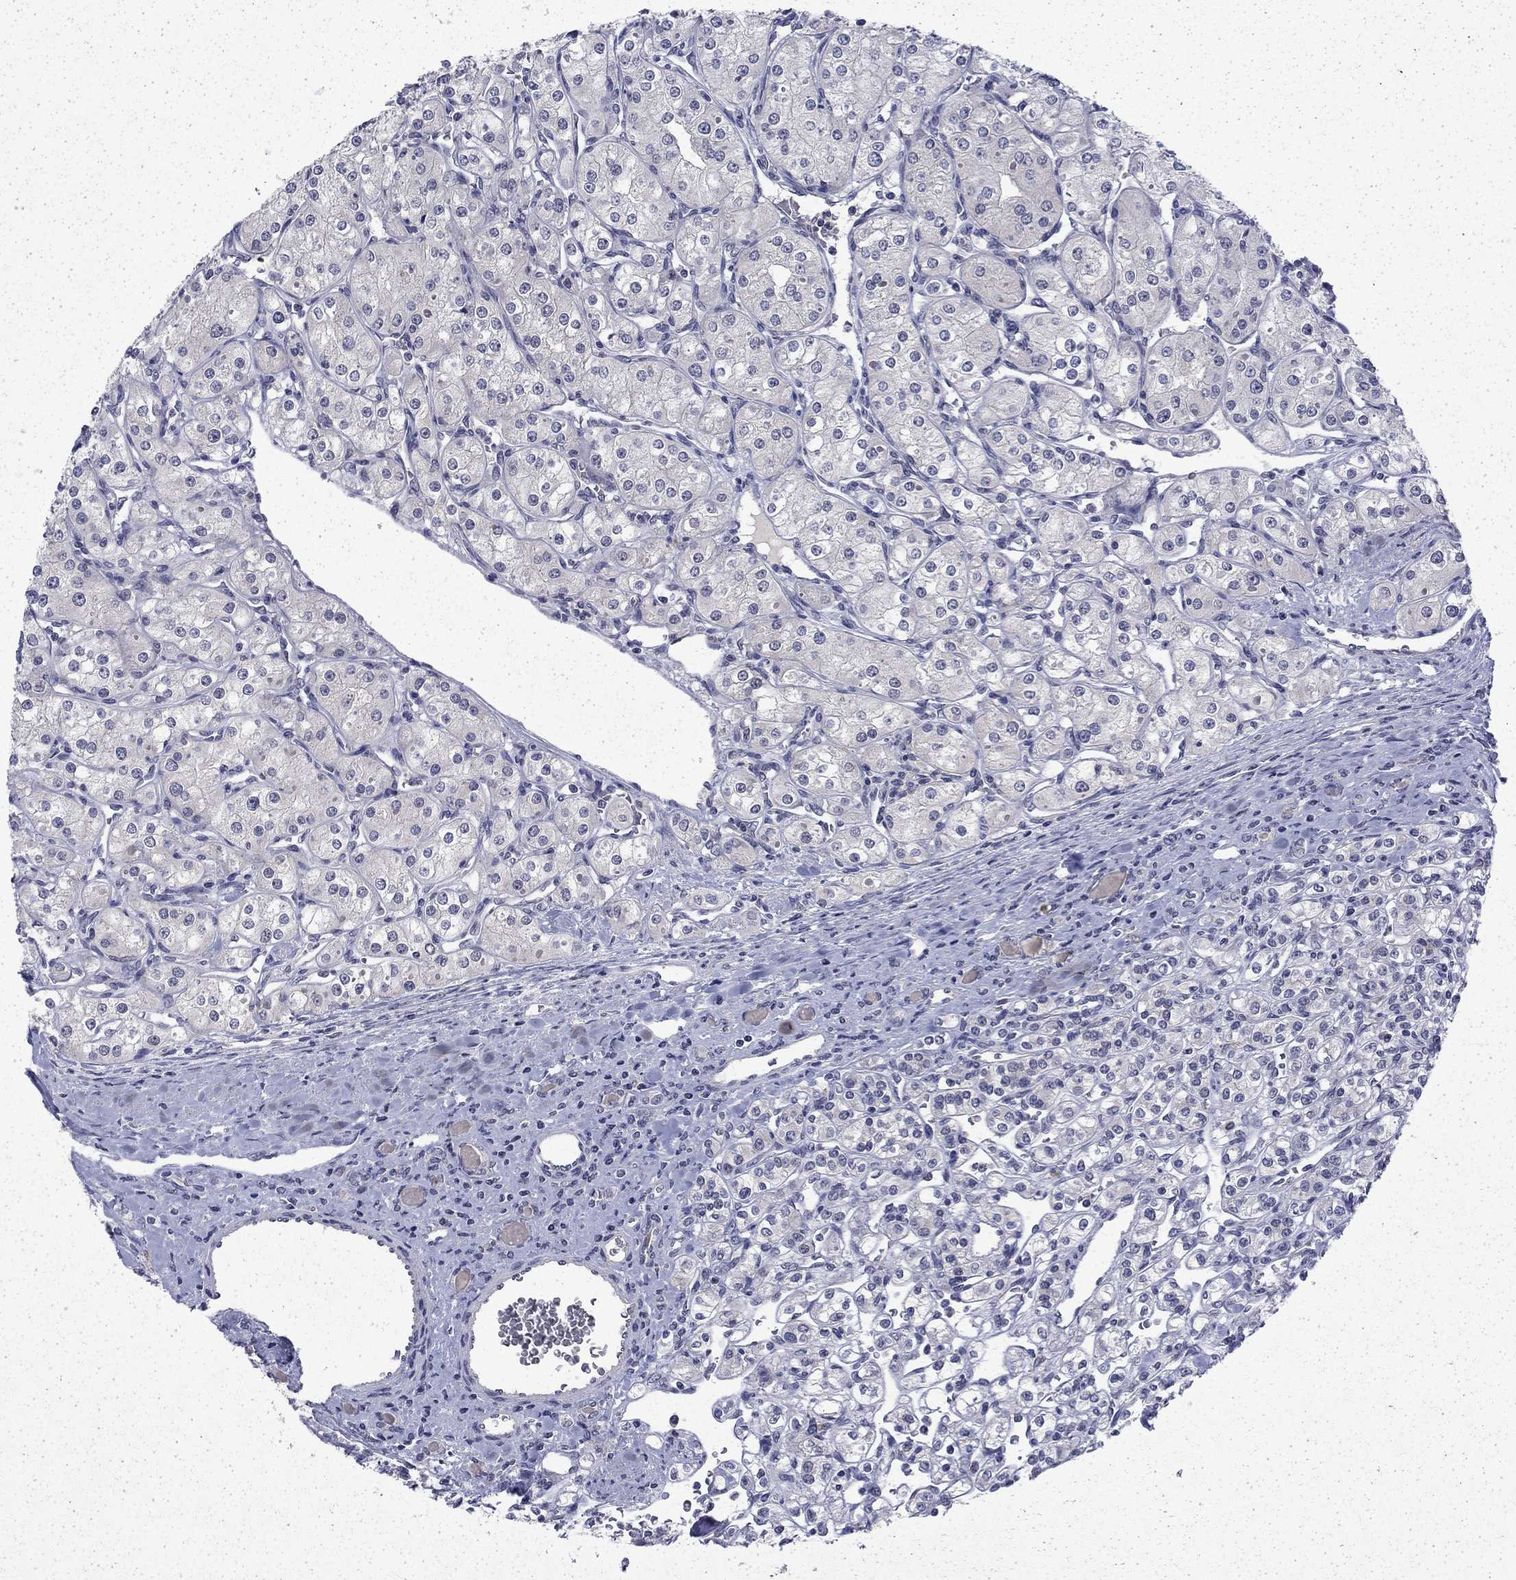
{"staining": {"intensity": "negative", "quantity": "none", "location": "none"}, "tissue": "renal cancer", "cell_type": "Tumor cells", "image_type": "cancer", "snomed": [{"axis": "morphology", "description": "Adenocarcinoma, NOS"}, {"axis": "topography", "description": "Kidney"}], "caption": "Image shows no significant protein positivity in tumor cells of adenocarcinoma (renal).", "gene": "CHAT", "patient": {"sex": "male", "age": 77}}